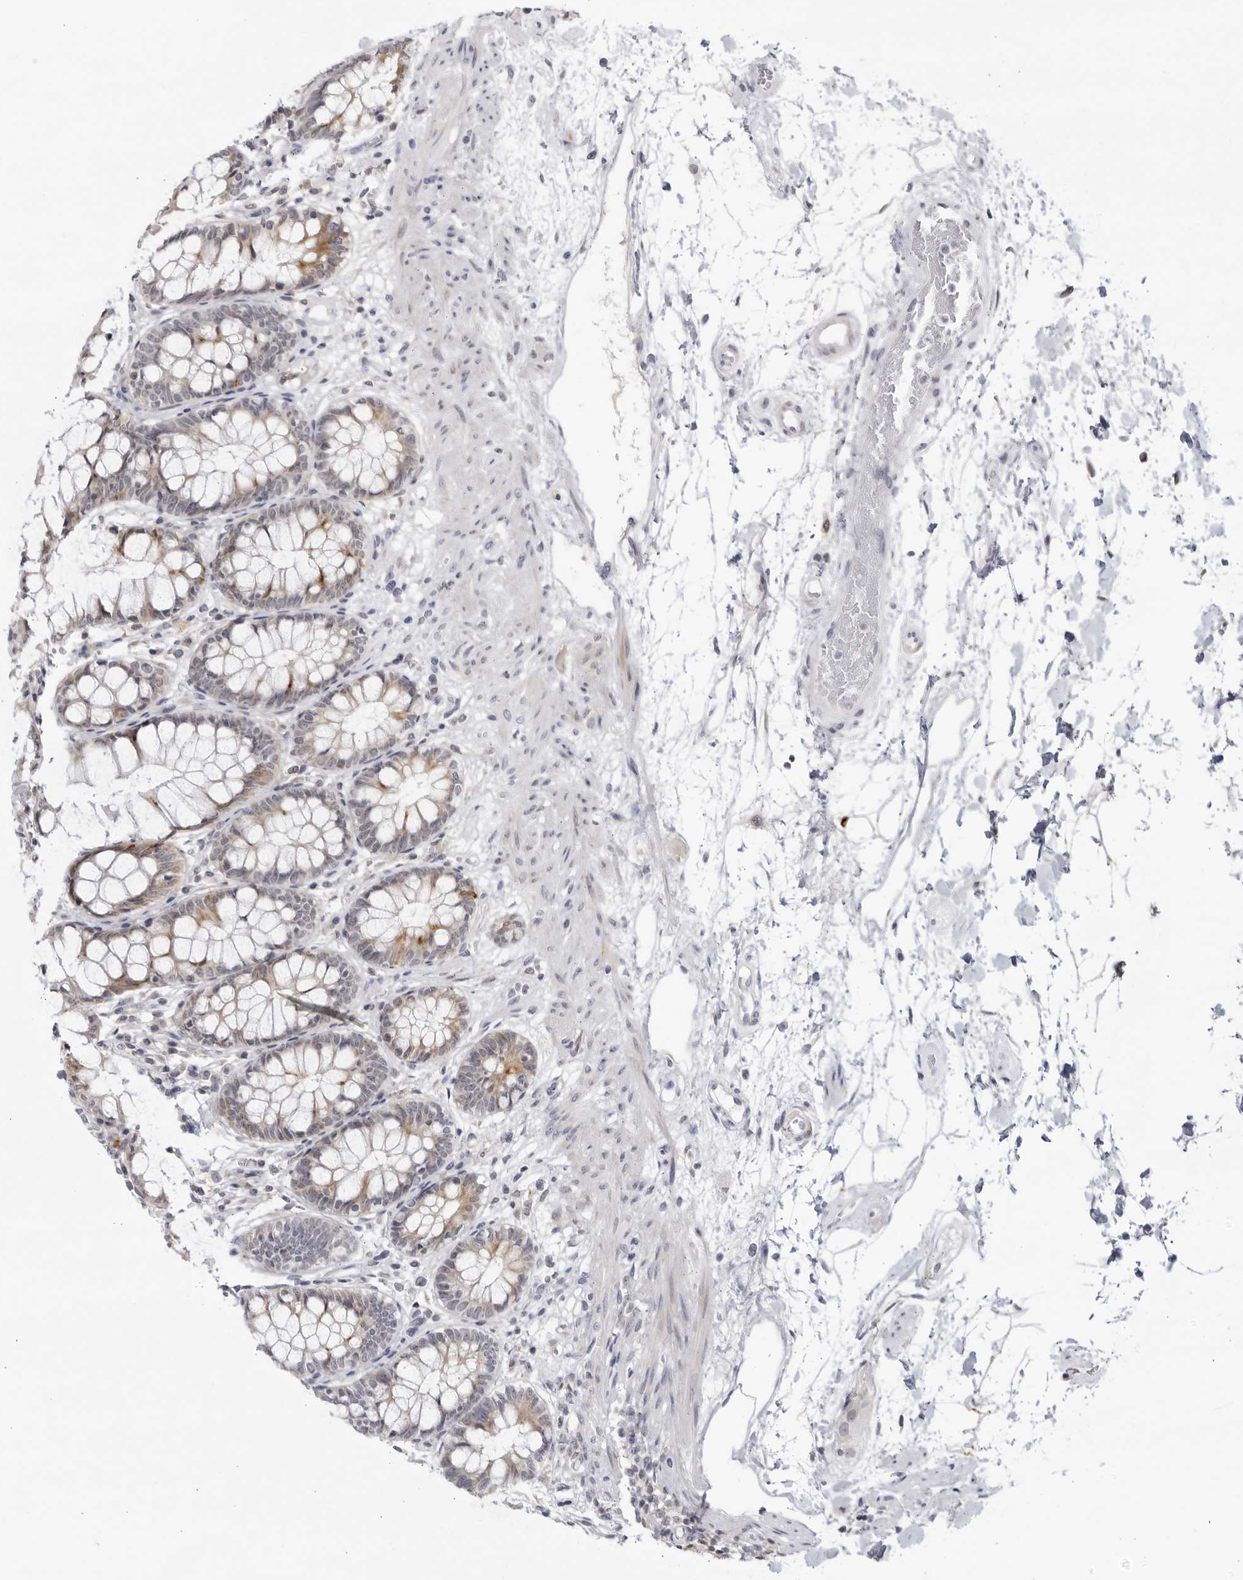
{"staining": {"intensity": "moderate", "quantity": "25%-75%", "location": "cytoplasmic/membranous"}, "tissue": "rectum", "cell_type": "Glandular cells", "image_type": "normal", "snomed": [{"axis": "morphology", "description": "Normal tissue, NOS"}, {"axis": "topography", "description": "Rectum"}], "caption": "Immunohistochemistry photomicrograph of unremarkable human rectum stained for a protein (brown), which demonstrates medium levels of moderate cytoplasmic/membranous positivity in approximately 25%-75% of glandular cells.", "gene": "CNBD1", "patient": {"sex": "male", "age": 64}}